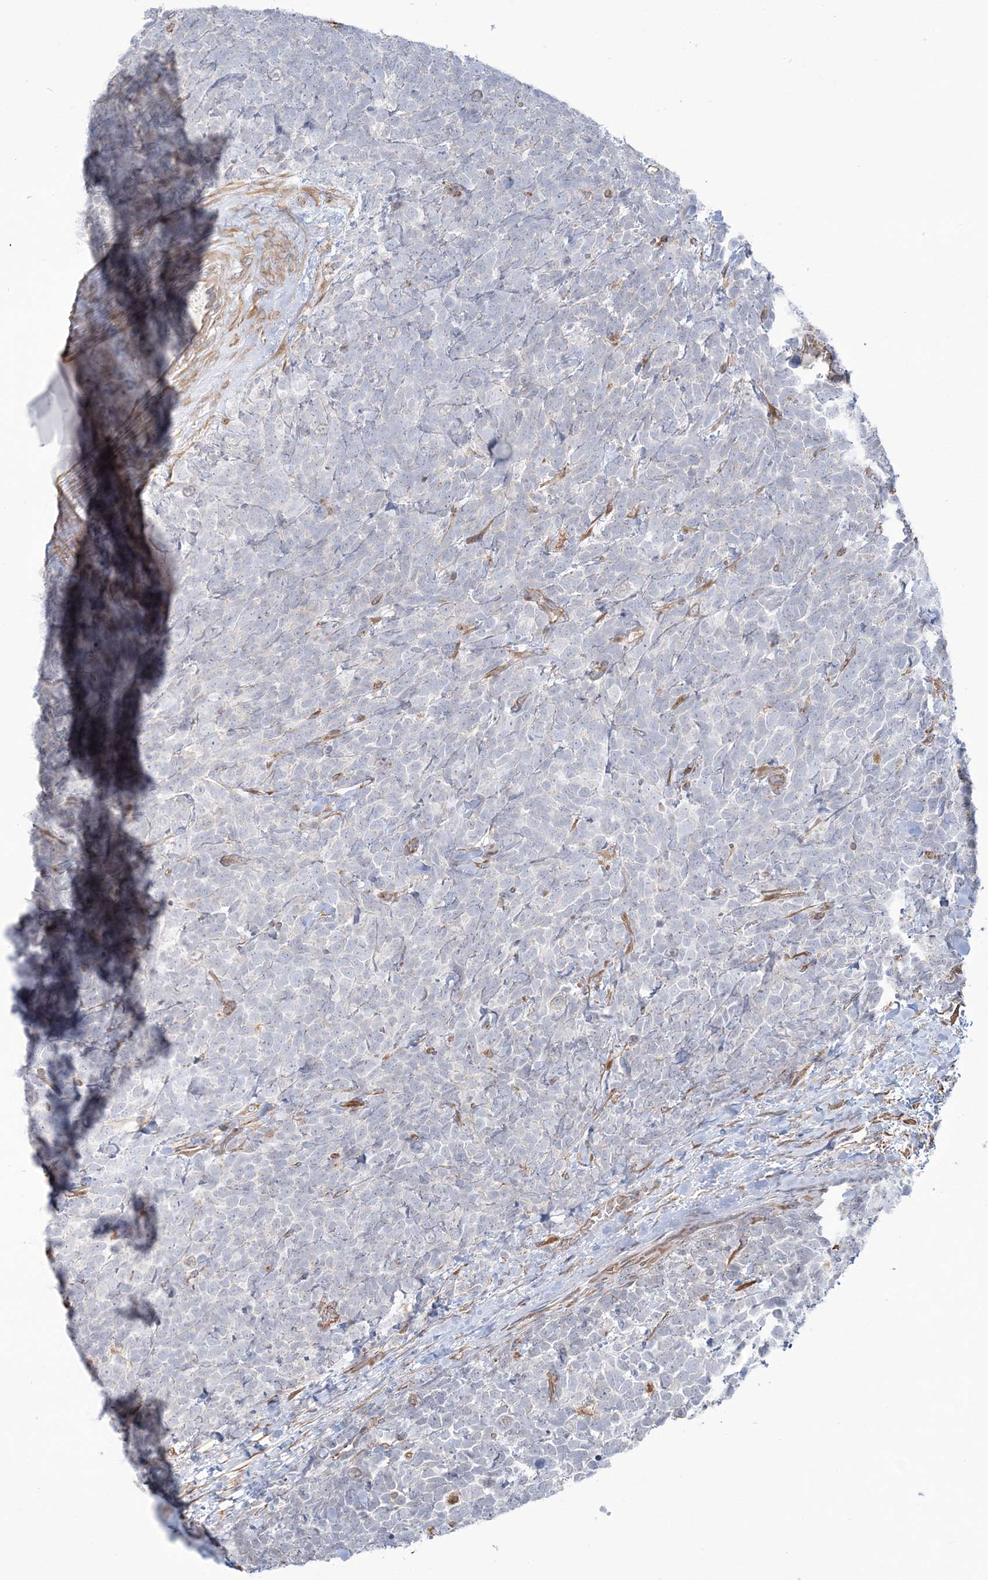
{"staining": {"intensity": "negative", "quantity": "none", "location": "none"}, "tissue": "urothelial cancer", "cell_type": "Tumor cells", "image_type": "cancer", "snomed": [{"axis": "morphology", "description": "Urothelial carcinoma, High grade"}, {"axis": "topography", "description": "Urinary bladder"}], "caption": "An IHC image of urothelial cancer is shown. There is no staining in tumor cells of urothelial cancer.", "gene": "ZNF821", "patient": {"sex": "female", "age": 82}}